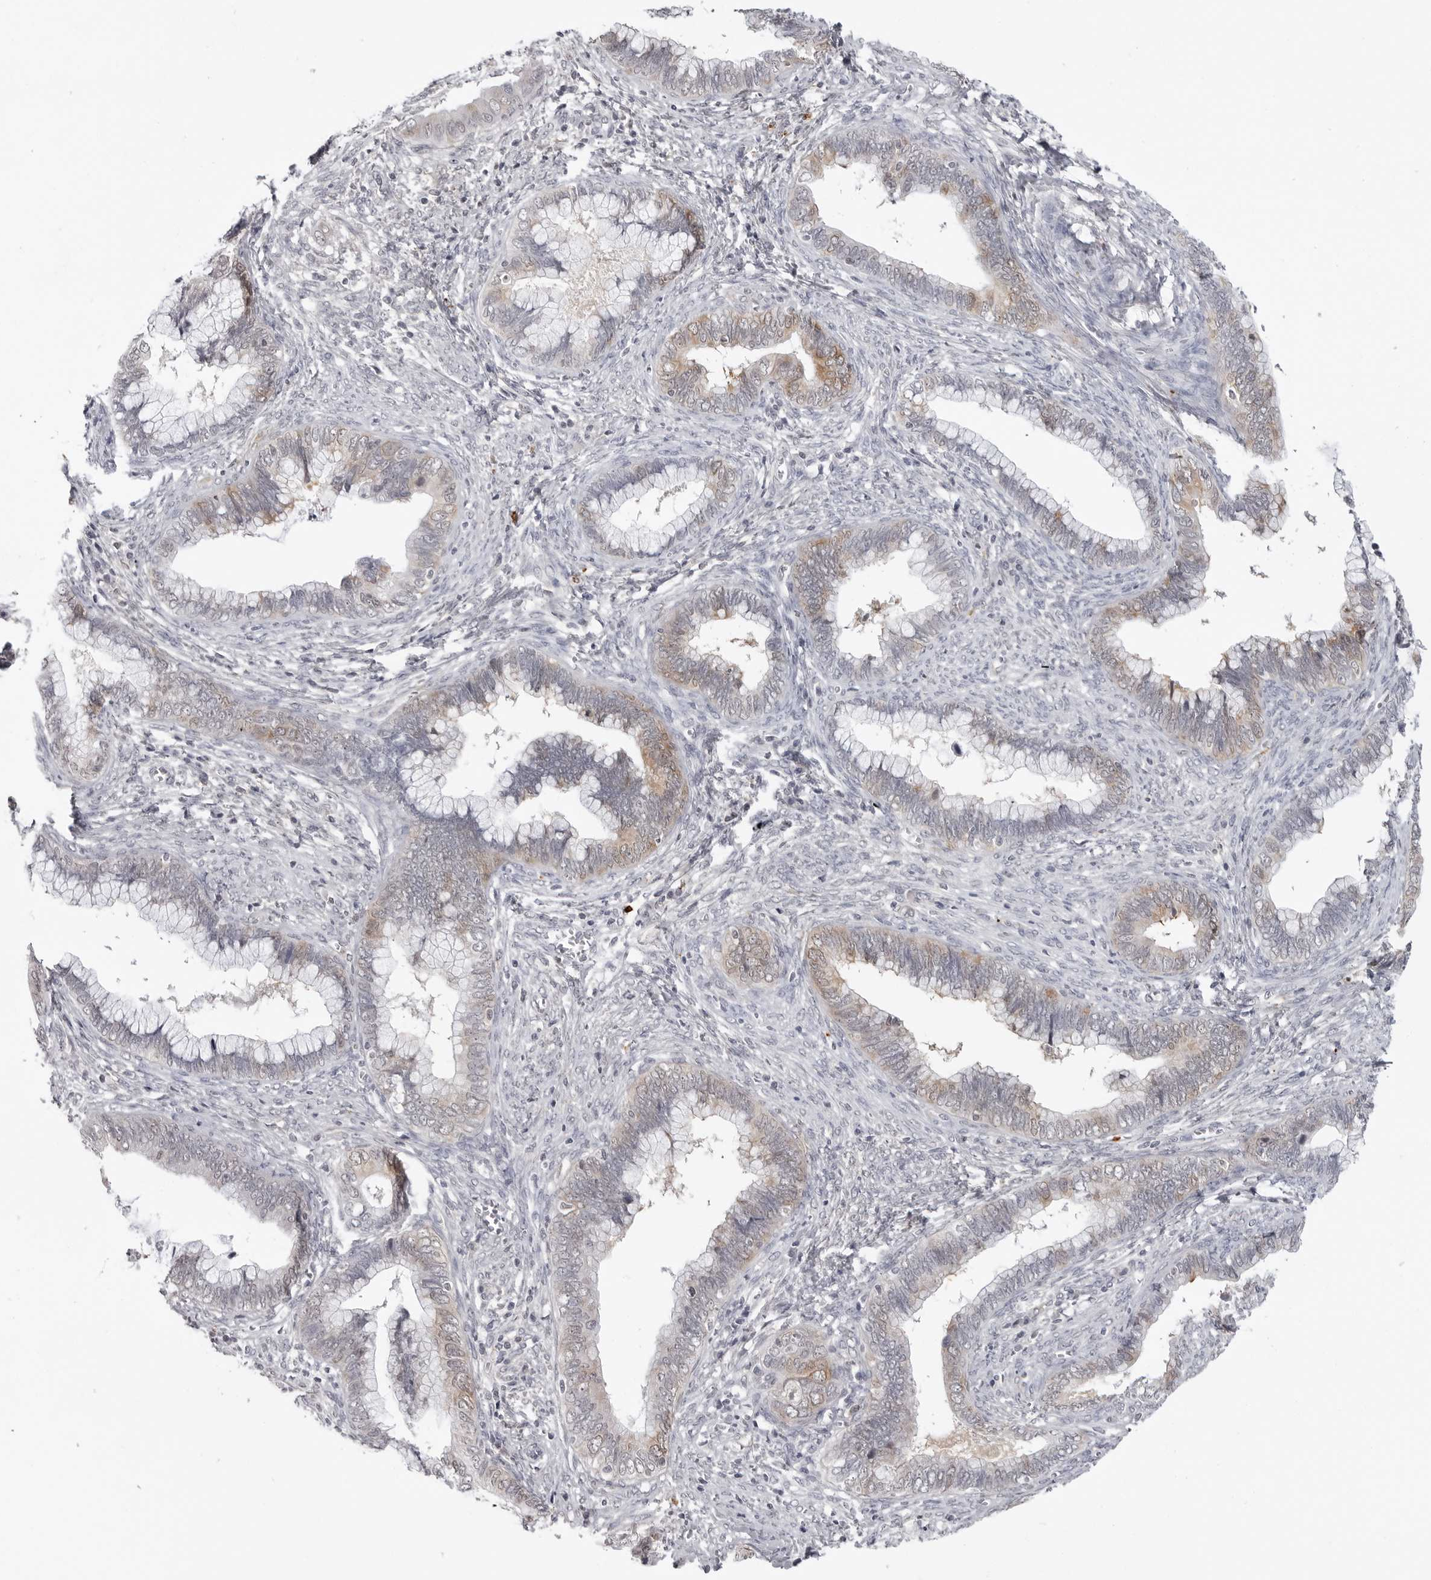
{"staining": {"intensity": "weak", "quantity": "25%-75%", "location": "cytoplasmic/membranous"}, "tissue": "cervical cancer", "cell_type": "Tumor cells", "image_type": "cancer", "snomed": [{"axis": "morphology", "description": "Adenocarcinoma, NOS"}, {"axis": "topography", "description": "Cervix"}], "caption": "This photomicrograph exhibits cervical cancer (adenocarcinoma) stained with immunohistochemistry (IHC) to label a protein in brown. The cytoplasmic/membranous of tumor cells show weak positivity for the protein. Nuclei are counter-stained blue.", "gene": "RRM1", "patient": {"sex": "female", "age": 44}}